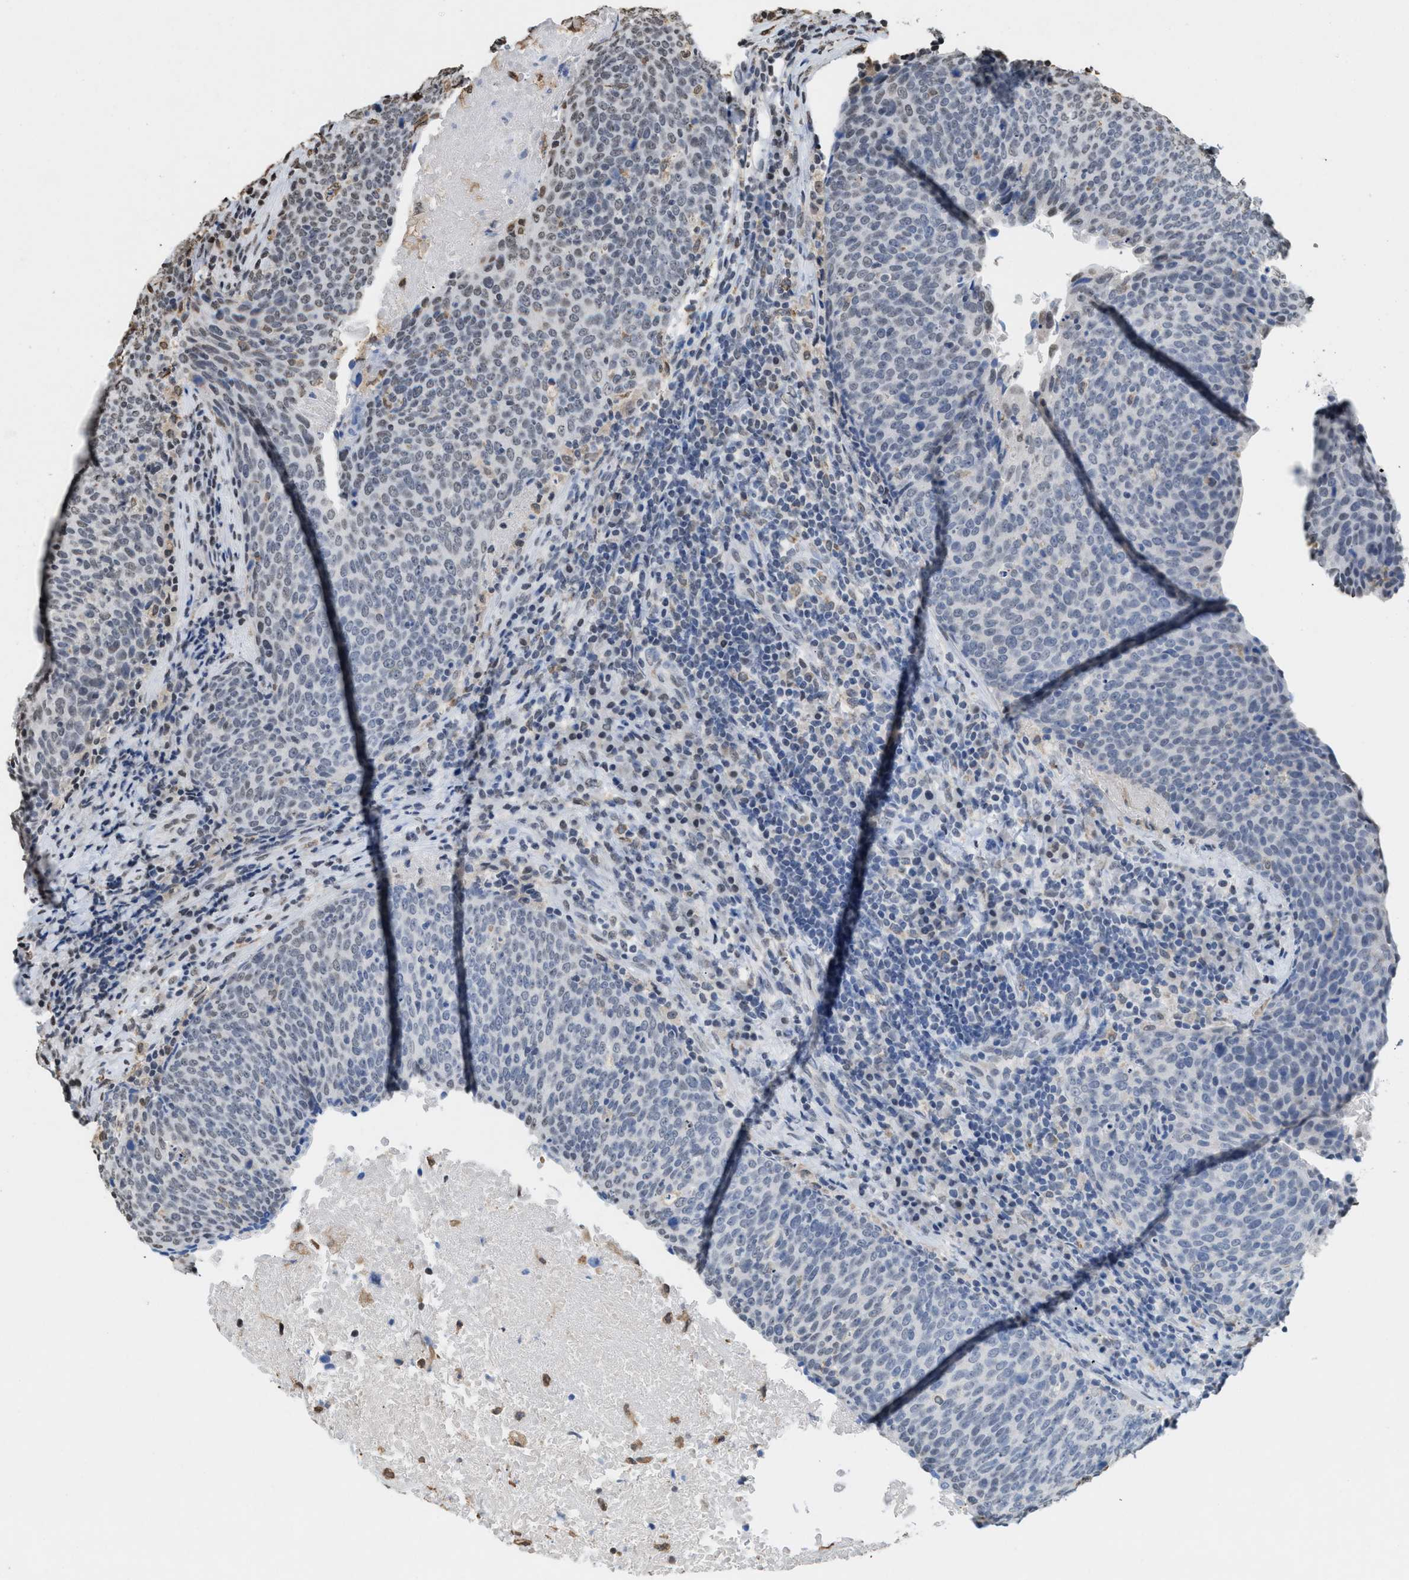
{"staining": {"intensity": "weak", "quantity": "<25%", "location": "nuclear"}, "tissue": "head and neck cancer", "cell_type": "Tumor cells", "image_type": "cancer", "snomed": [{"axis": "morphology", "description": "Squamous cell carcinoma, NOS"}, {"axis": "morphology", "description": "Squamous cell carcinoma, metastatic, NOS"}, {"axis": "topography", "description": "Lymph node"}, {"axis": "topography", "description": "Head-Neck"}], "caption": "Tumor cells are negative for protein expression in human head and neck metastatic squamous cell carcinoma. (Brightfield microscopy of DAB immunohistochemistry at high magnification).", "gene": "NUP88", "patient": {"sex": "male", "age": 62}}